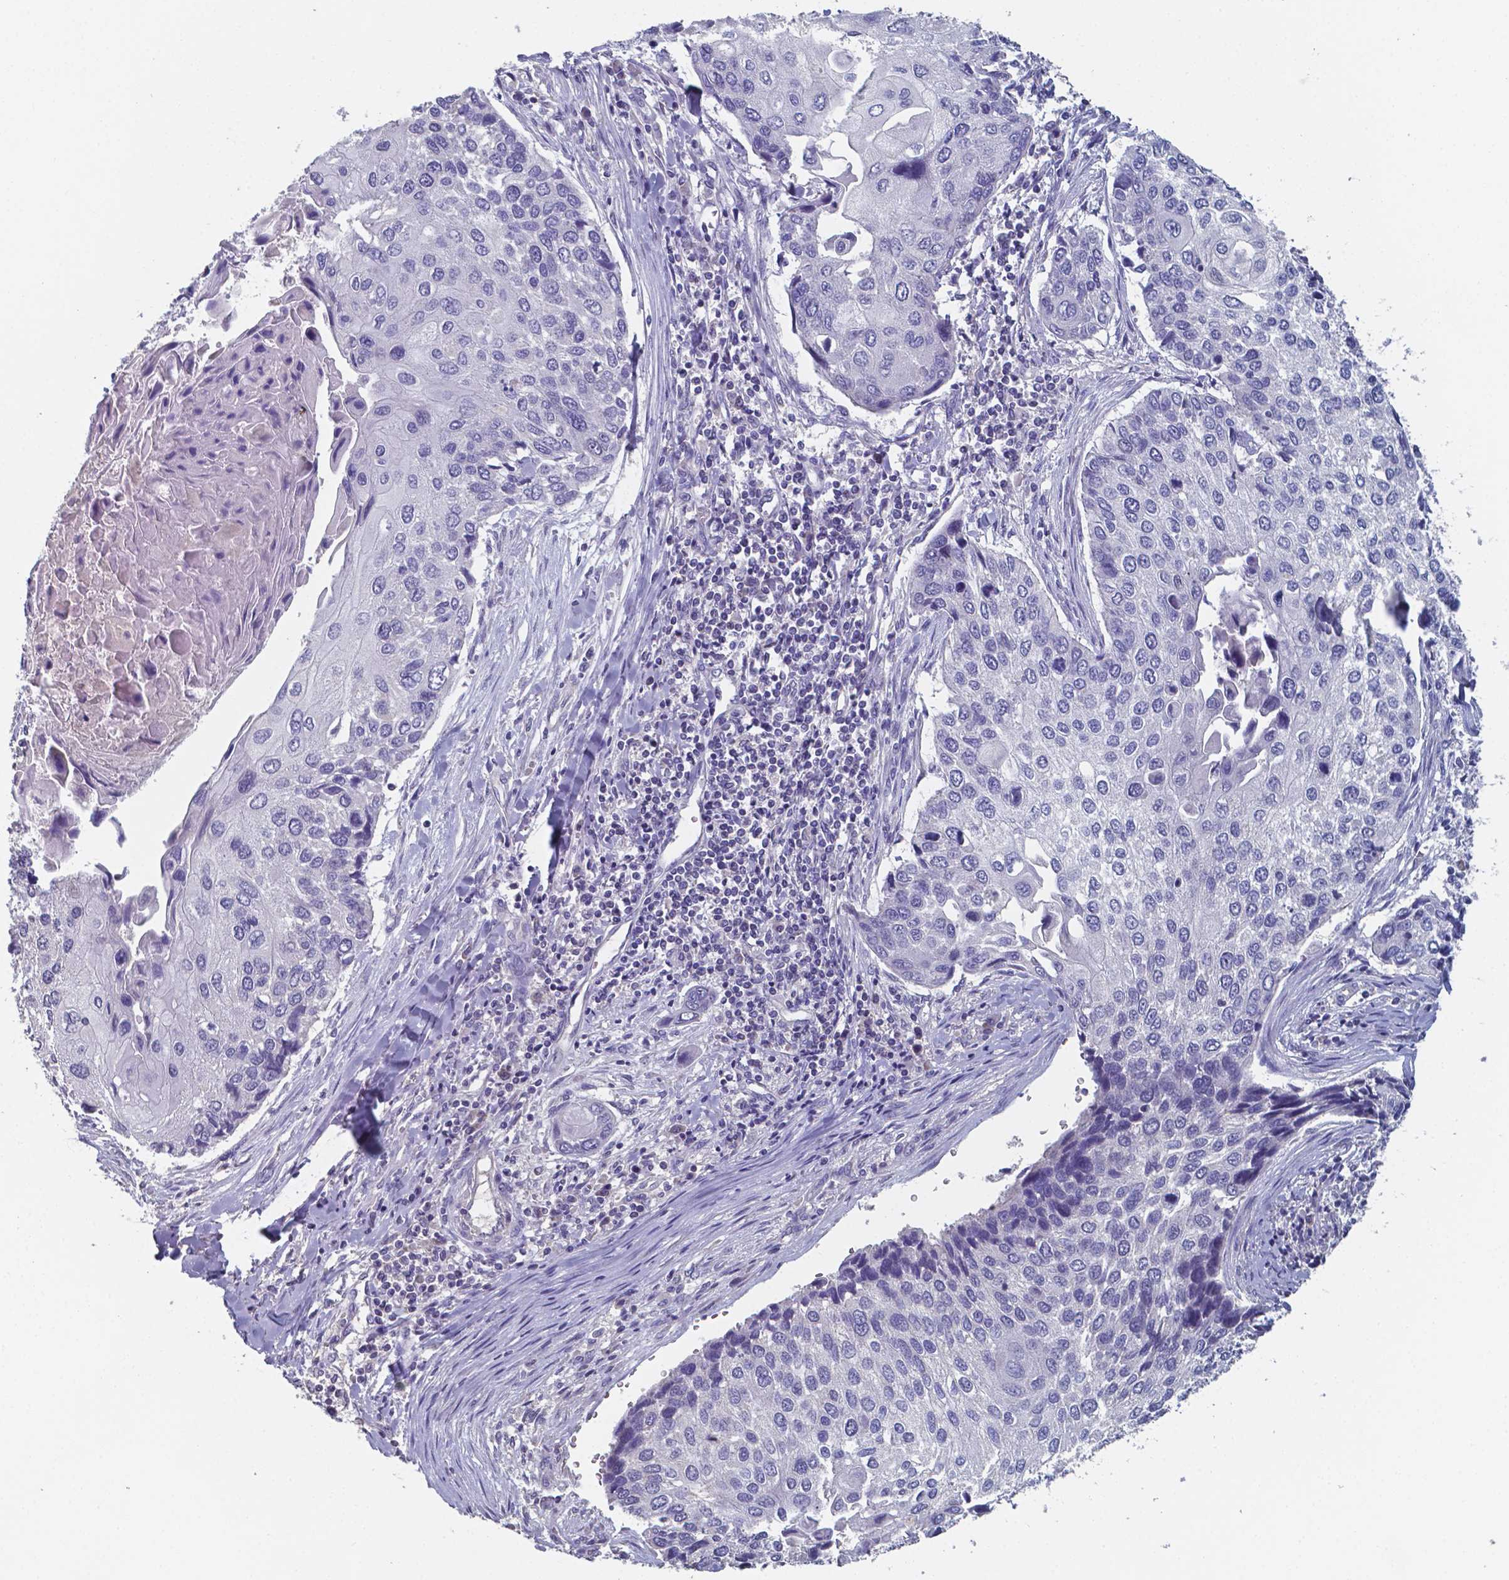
{"staining": {"intensity": "negative", "quantity": "none", "location": "none"}, "tissue": "lung cancer", "cell_type": "Tumor cells", "image_type": "cancer", "snomed": [{"axis": "morphology", "description": "Squamous cell carcinoma, NOS"}, {"axis": "morphology", "description": "Squamous cell carcinoma, metastatic, NOS"}, {"axis": "topography", "description": "Lung"}], "caption": "The histopathology image demonstrates no staining of tumor cells in lung squamous cell carcinoma. (DAB immunohistochemistry, high magnification).", "gene": "FOXJ1", "patient": {"sex": "male", "age": 63}}